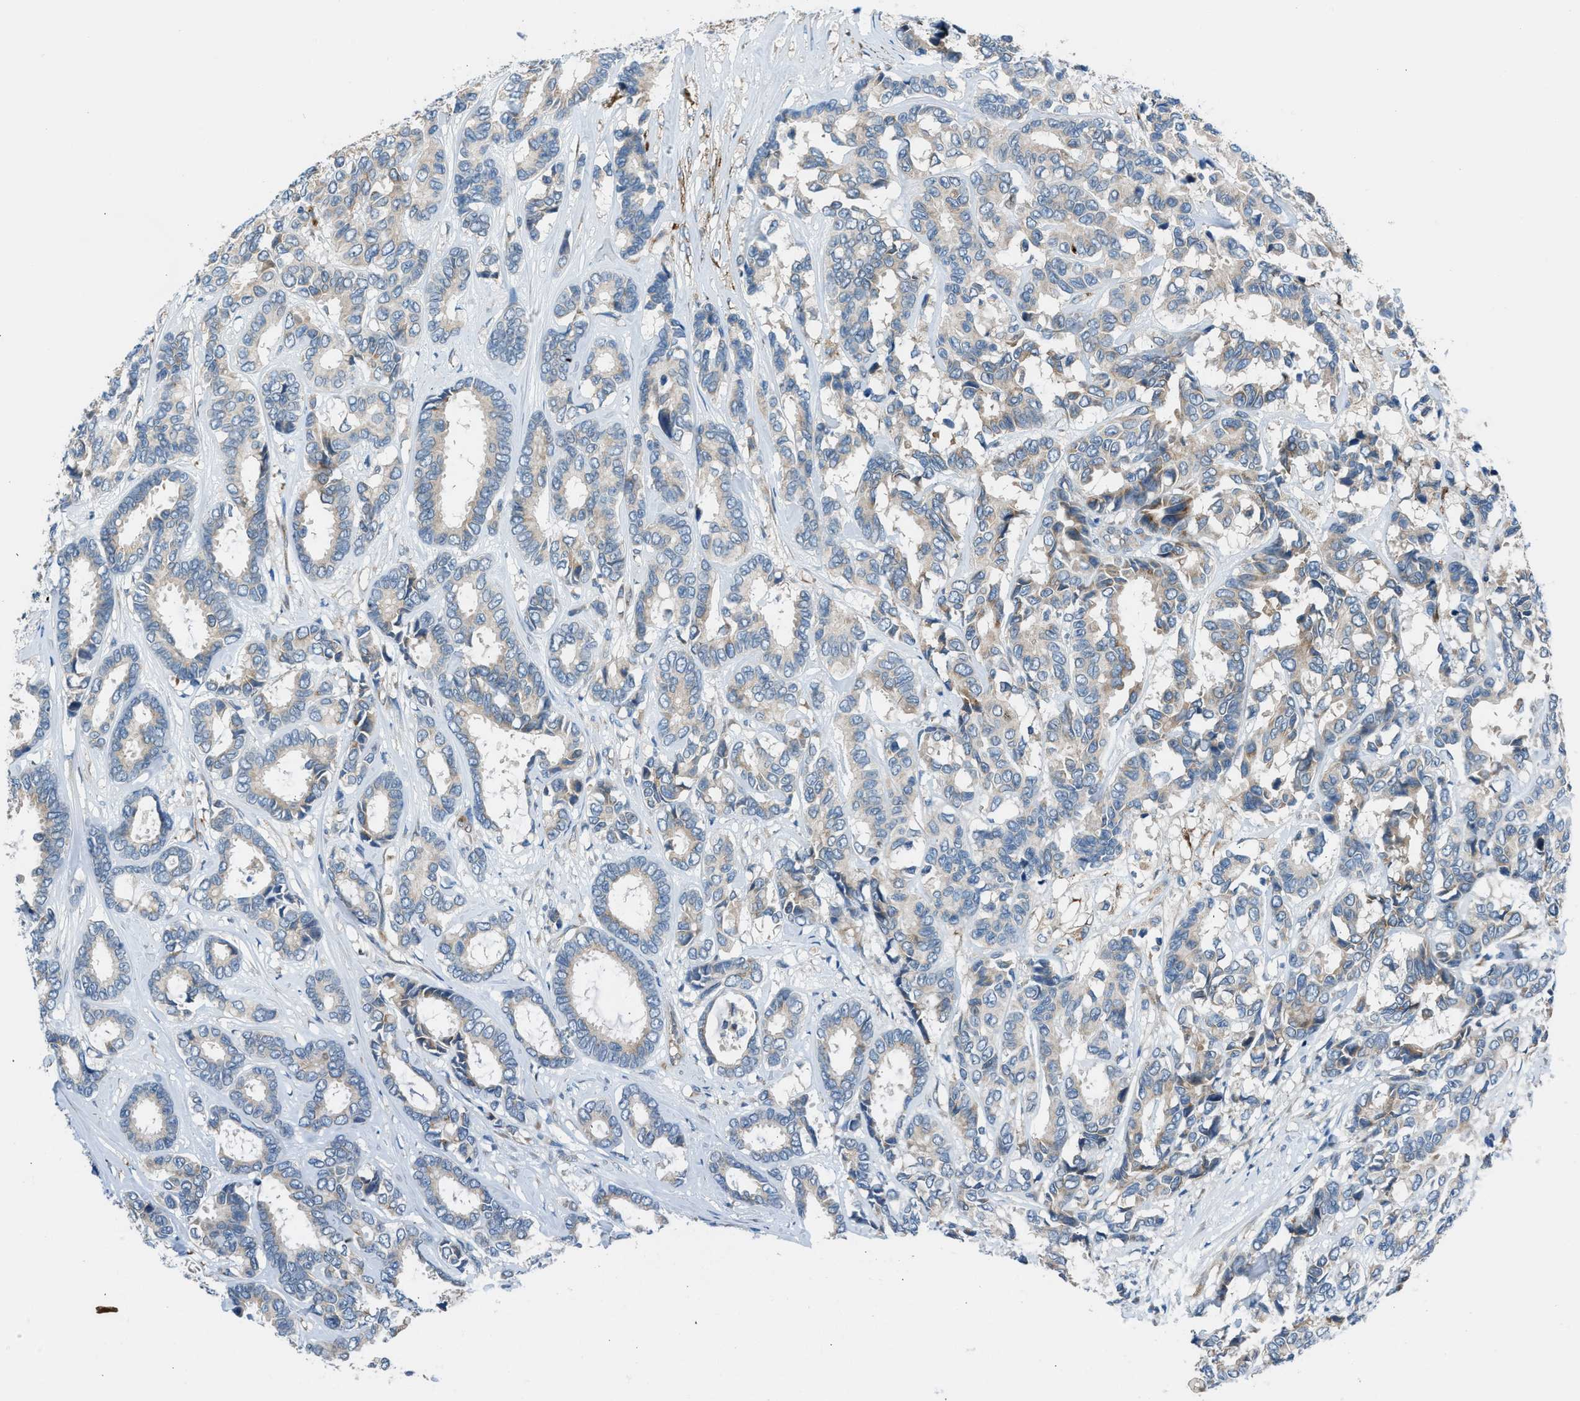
{"staining": {"intensity": "weak", "quantity": "25%-75%", "location": "cytoplasmic/membranous"}, "tissue": "breast cancer", "cell_type": "Tumor cells", "image_type": "cancer", "snomed": [{"axis": "morphology", "description": "Duct carcinoma"}, {"axis": "topography", "description": "Breast"}], "caption": "Immunohistochemical staining of breast cancer reveals low levels of weak cytoplasmic/membranous positivity in approximately 25%-75% of tumor cells. (DAB (3,3'-diaminobenzidine) = brown stain, brightfield microscopy at high magnification).", "gene": "LMBR1", "patient": {"sex": "female", "age": 87}}